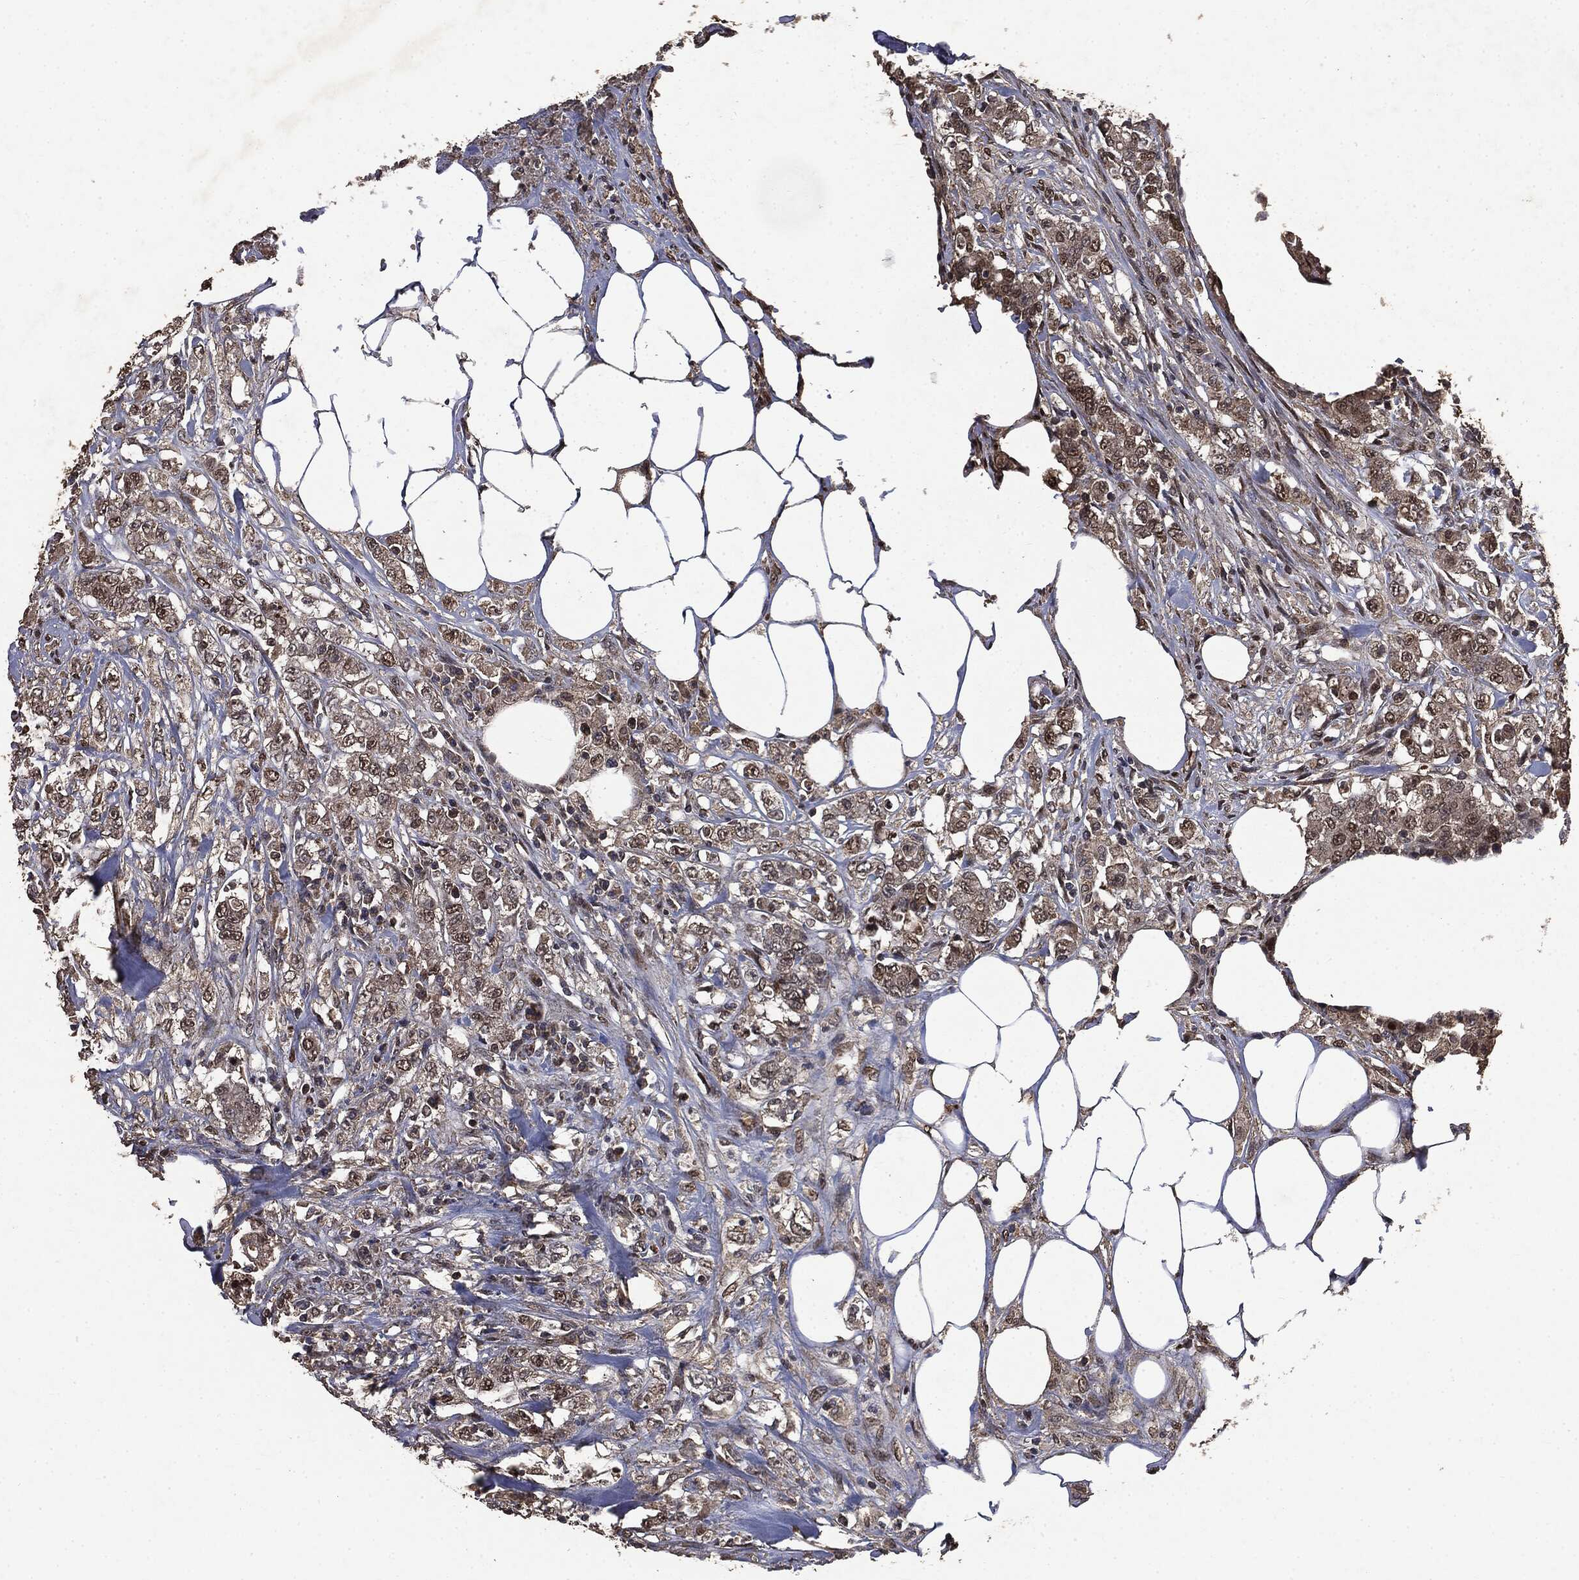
{"staining": {"intensity": "moderate", "quantity": "25%-75%", "location": "cytoplasmic/membranous"}, "tissue": "colorectal cancer", "cell_type": "Tumor cells", "image_type": "cancer", "snomed": [{"axis": "morphology", "description": "Adenocarcinoma, NOS"}, {"axis": "topography", "description": "Colon"}], "caption": "DAB (3,3'-diaminobenzidine) immunohistochemical staining of human colorectal cancer displays moderate cytoplasmic/membranous protein positivity in about 25%-75% of tumor cells. The protein is stained brown, and the nuclei are stained in blue (DAB (3,3'-diaminobenzidine) IHC with brightfield microscopy, high magnification).", "gene": "PPP6R2", "patient": {"sex": "female", "age": 48}}